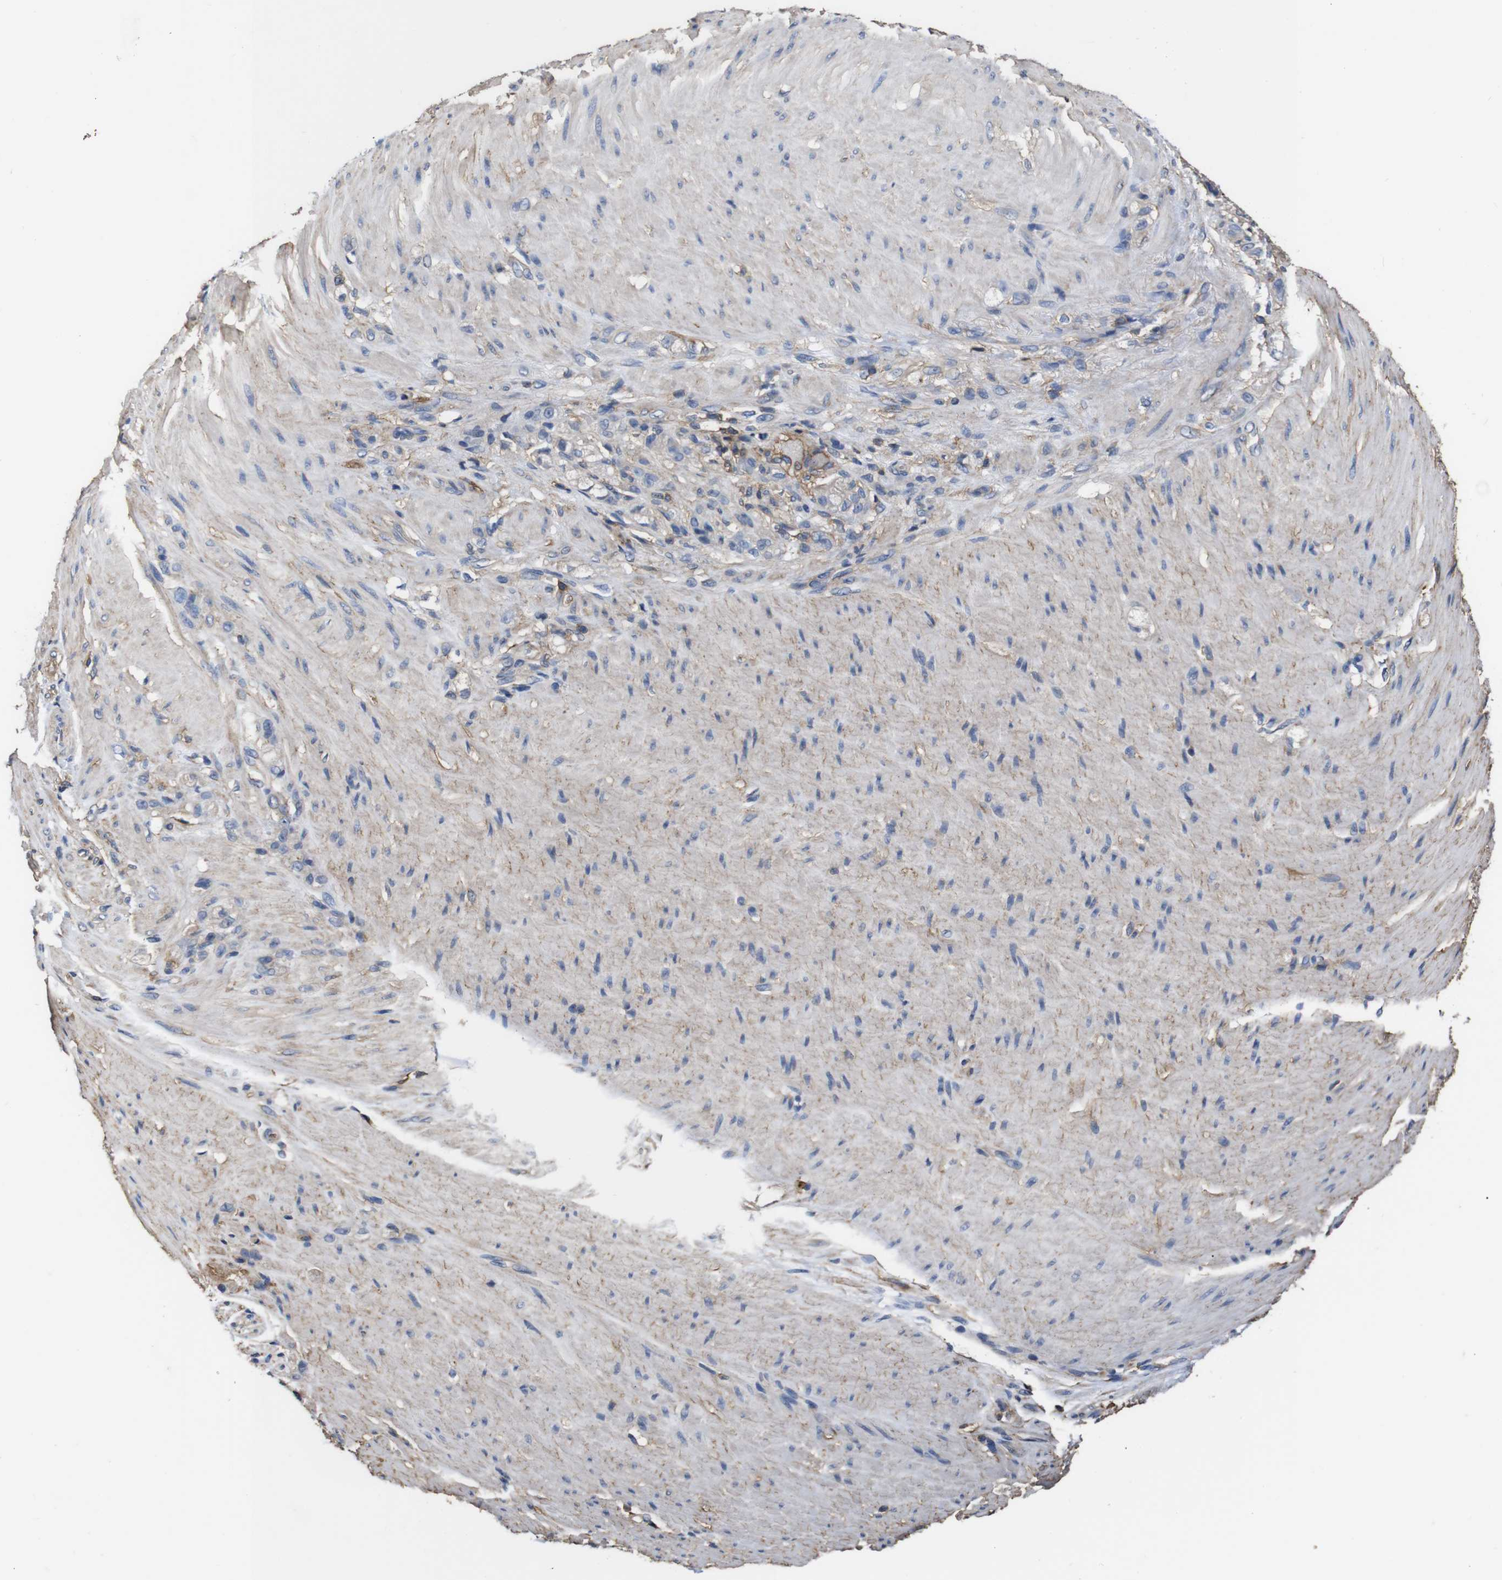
{"staining": {"intensity": "negative", "quantity": "none", "location": "none"}, "tissue": "stomach cancer", "cell_type": "Tumor cells", "image_type": "cancer", "snomed": [{"axis": "morphology", "description": "Adenocarcinoma, NOS"}, {"axis": "topography", "description": "Stomach"}], "caption": "DAB immunohistochemical staining of stomach cancer (adenocarcinoma) shows no significant staining in tumor cells. The staining was performed using DAB to visualize the protein expression in brown, while the nuclei were stained in blue with hematoxylin (Magnification: 20x).", "gene": "PI4KA", "patient": {"sex": "male", "age": 82}}